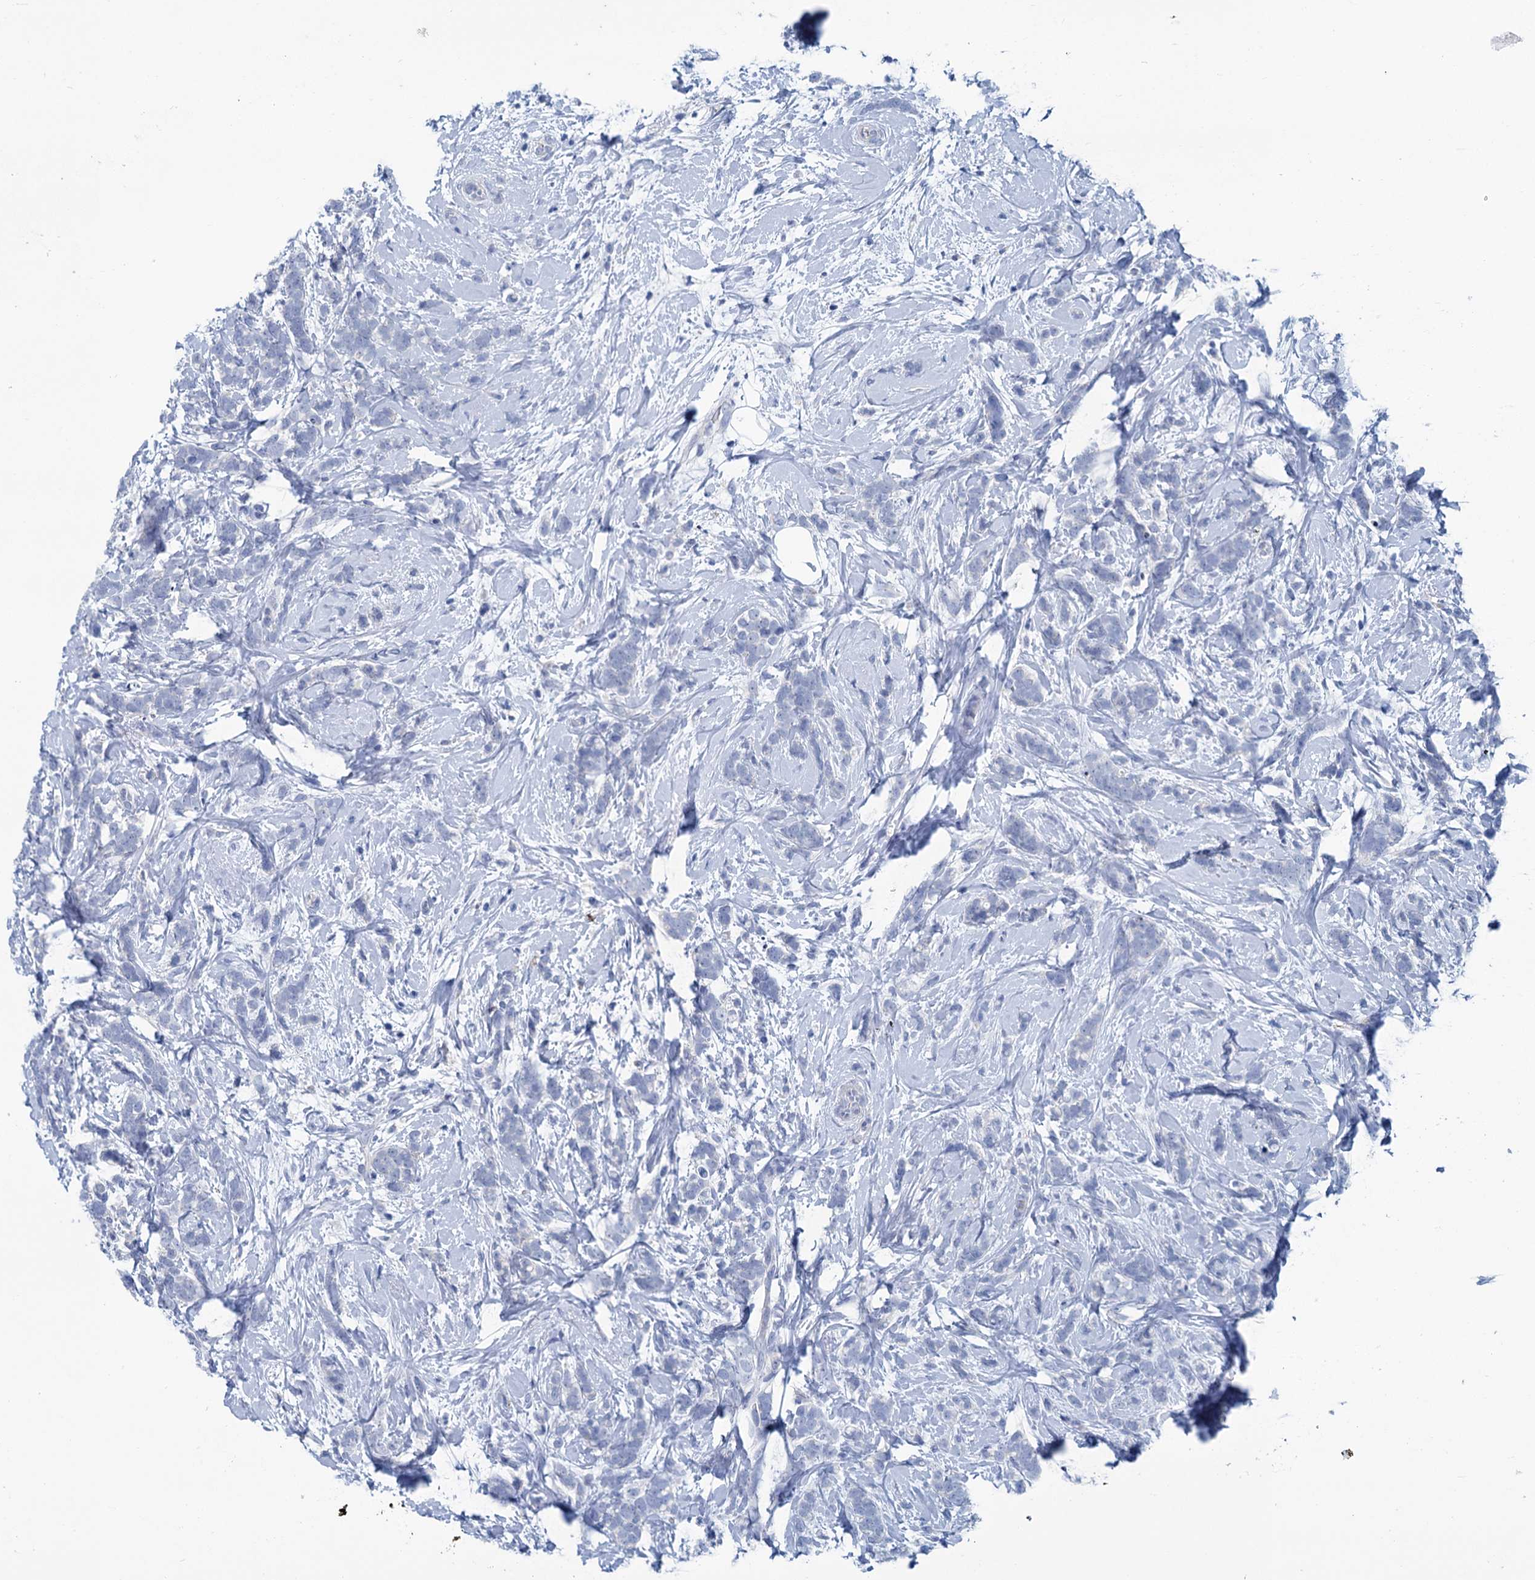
{"staining": {"intensity": "negative", "quantity": "none", "location": "none"}, "tissue": "breast cancer", "cell_type": "Tumor cells", "image_type": "cancer", "snomed": [{"axis": "morphology", "description": "Lobular carcinoma"}, {"axis": "topography", "description": "Breast"}], "caption": "A histopathology image of human breast lobular carcinoma is negative for staining in tumor cells.", "gene": "MYOZ3", "patient": {"sex": "female", "age": 58}}